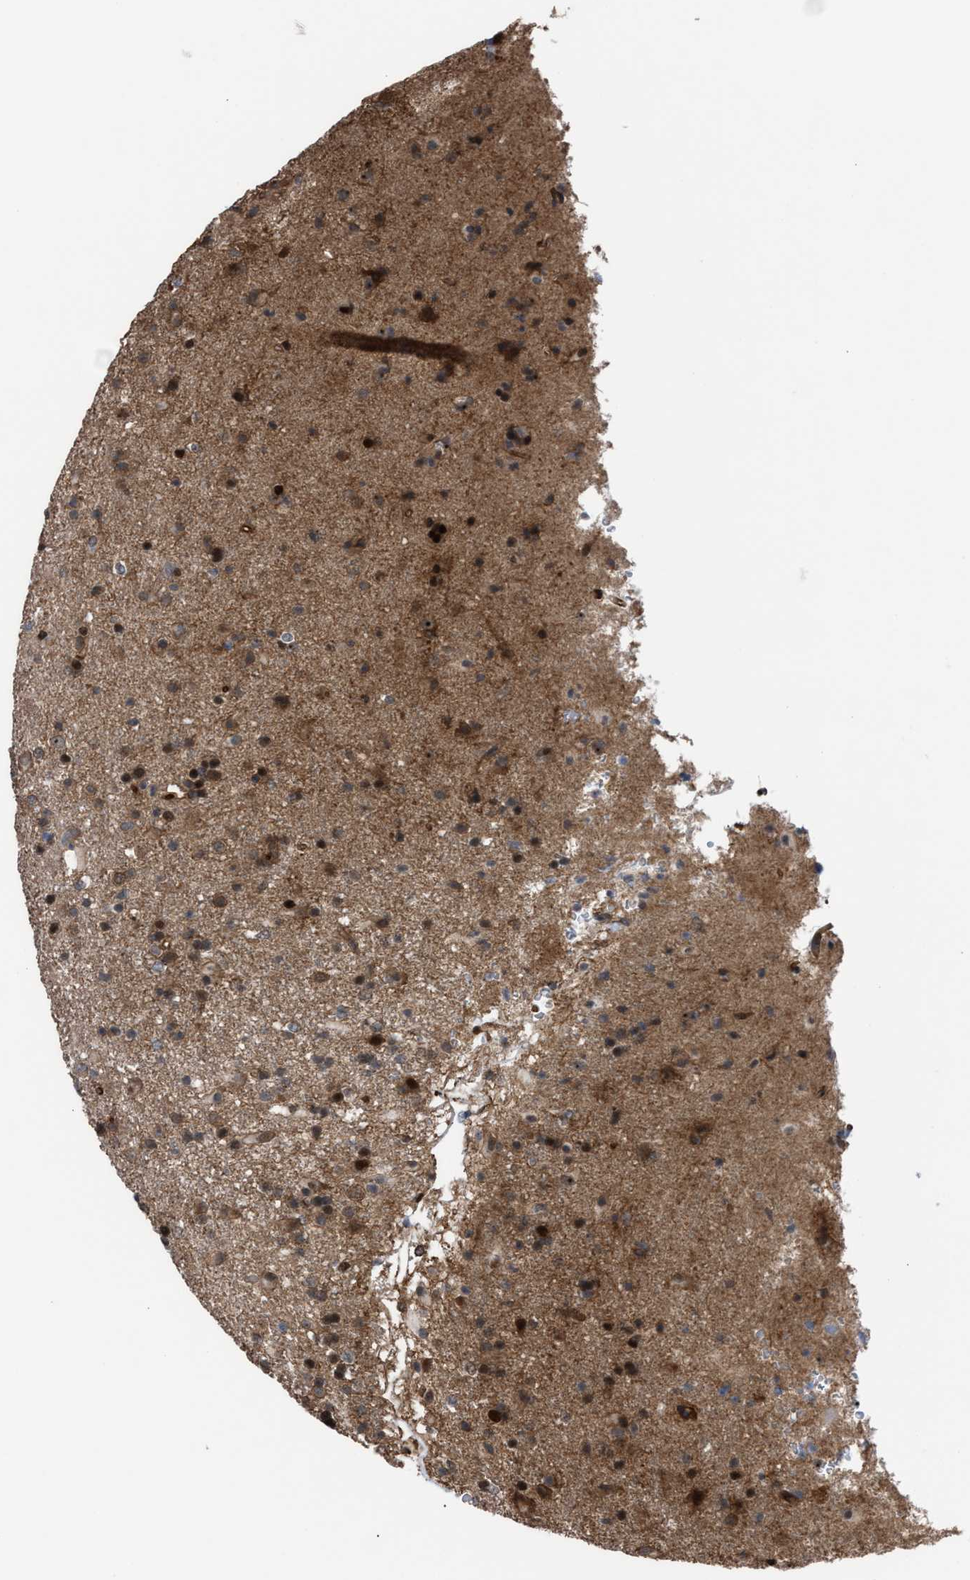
{"staining": {"intensity": "moderate", "quantity": "25%-75%", "location": "cytoplasmic/membranous,nuclear"}, "tissue": "glioma", "cell_type": "Tumor cells", "image_type": "cancer", "snomed": [{"axis": "morphology", "description": "Glioma, malignant, Low grade"}, {"axis": "topography", "description": "Brain"}], "caption": "Protein analysis of glioma tissue reveals moderate cytoplasmic/membranous and nuclear staining in approximately 25%-75% of tumor cells.", "gene": "TP53BP2", "patient": {"sex": "male", "age": 65}}